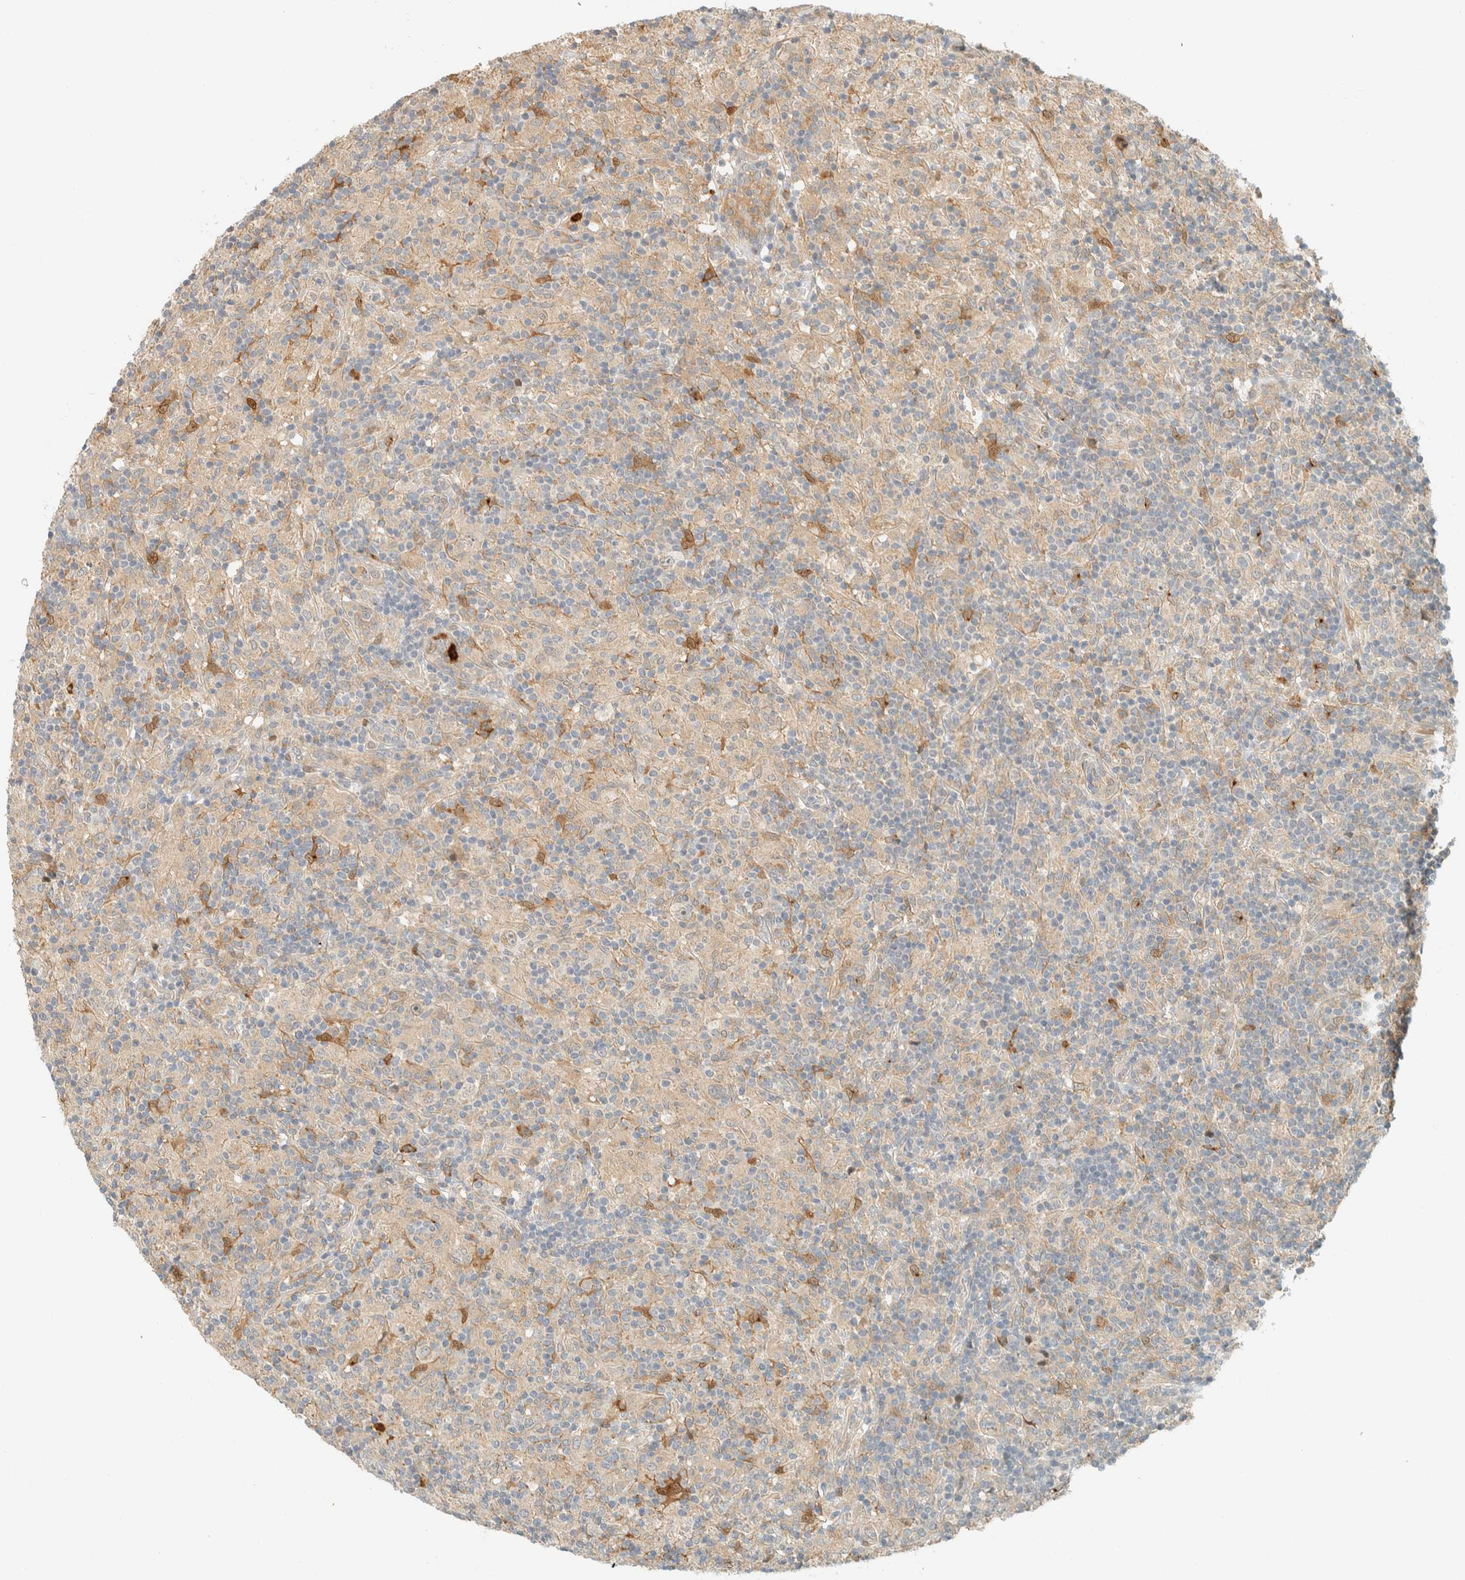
{"staining": {"intensity": "negative", "quantity": "none", "location": "none"}, "tissue": "lymphoma", "cell_type": "Tumor cells", "image_type": "cancer", "snomed": [{"axis": "morphology", "description": "Hodgkin's disease, NOS"}, {"axis": "topography", "description": "Lymph node"}], "caption": "Immunohistochemistry (IHC) photomicrograph of neoplastic tissue: human Hodgkin's disease stained with DAB displays no significant protein staining in tumor cells.", "gene": "CCDC171", "patient": {"sex": "male", "age": 70}}